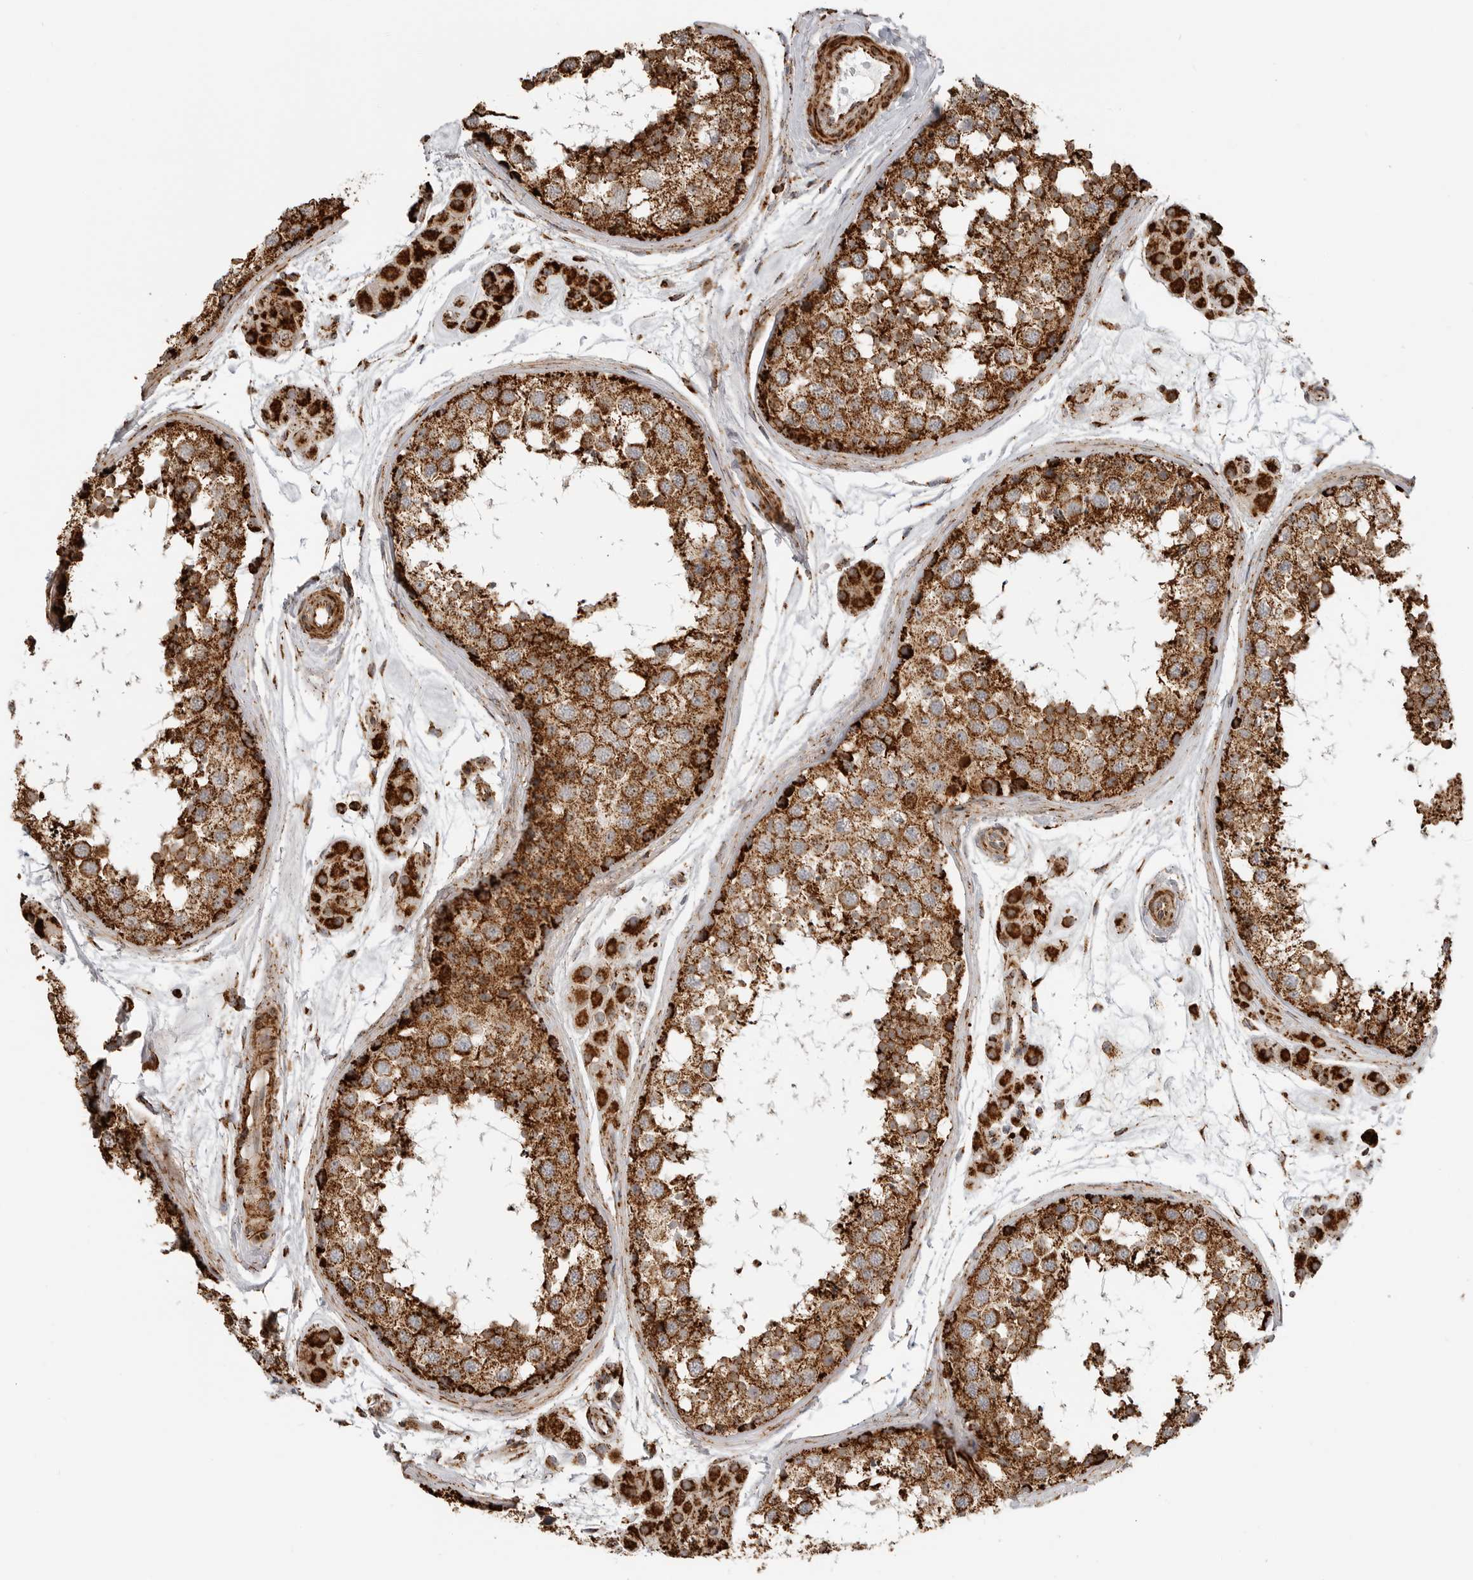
{"staining": {"intensity": "strong", "quantity": ">75%", "location": "cytoplasmic/membranous"}, "tissue": "testis", "cell_type": "Cells in seminiferous ducts", "image_type": "normal", "snomed": [{"axis": "morphology", "description": "Normal tissue, NOS"}, {"axis": "topography", "description": "Testis"}], "caption": "Immunohistochemistry of normal testis reveals high levels of strong cytoplasmic/membranous positivity in about >75% of cells in seminiferous ducts.", "gene": "BMP2K", "patient": {"sex": "male", "age": 56}}